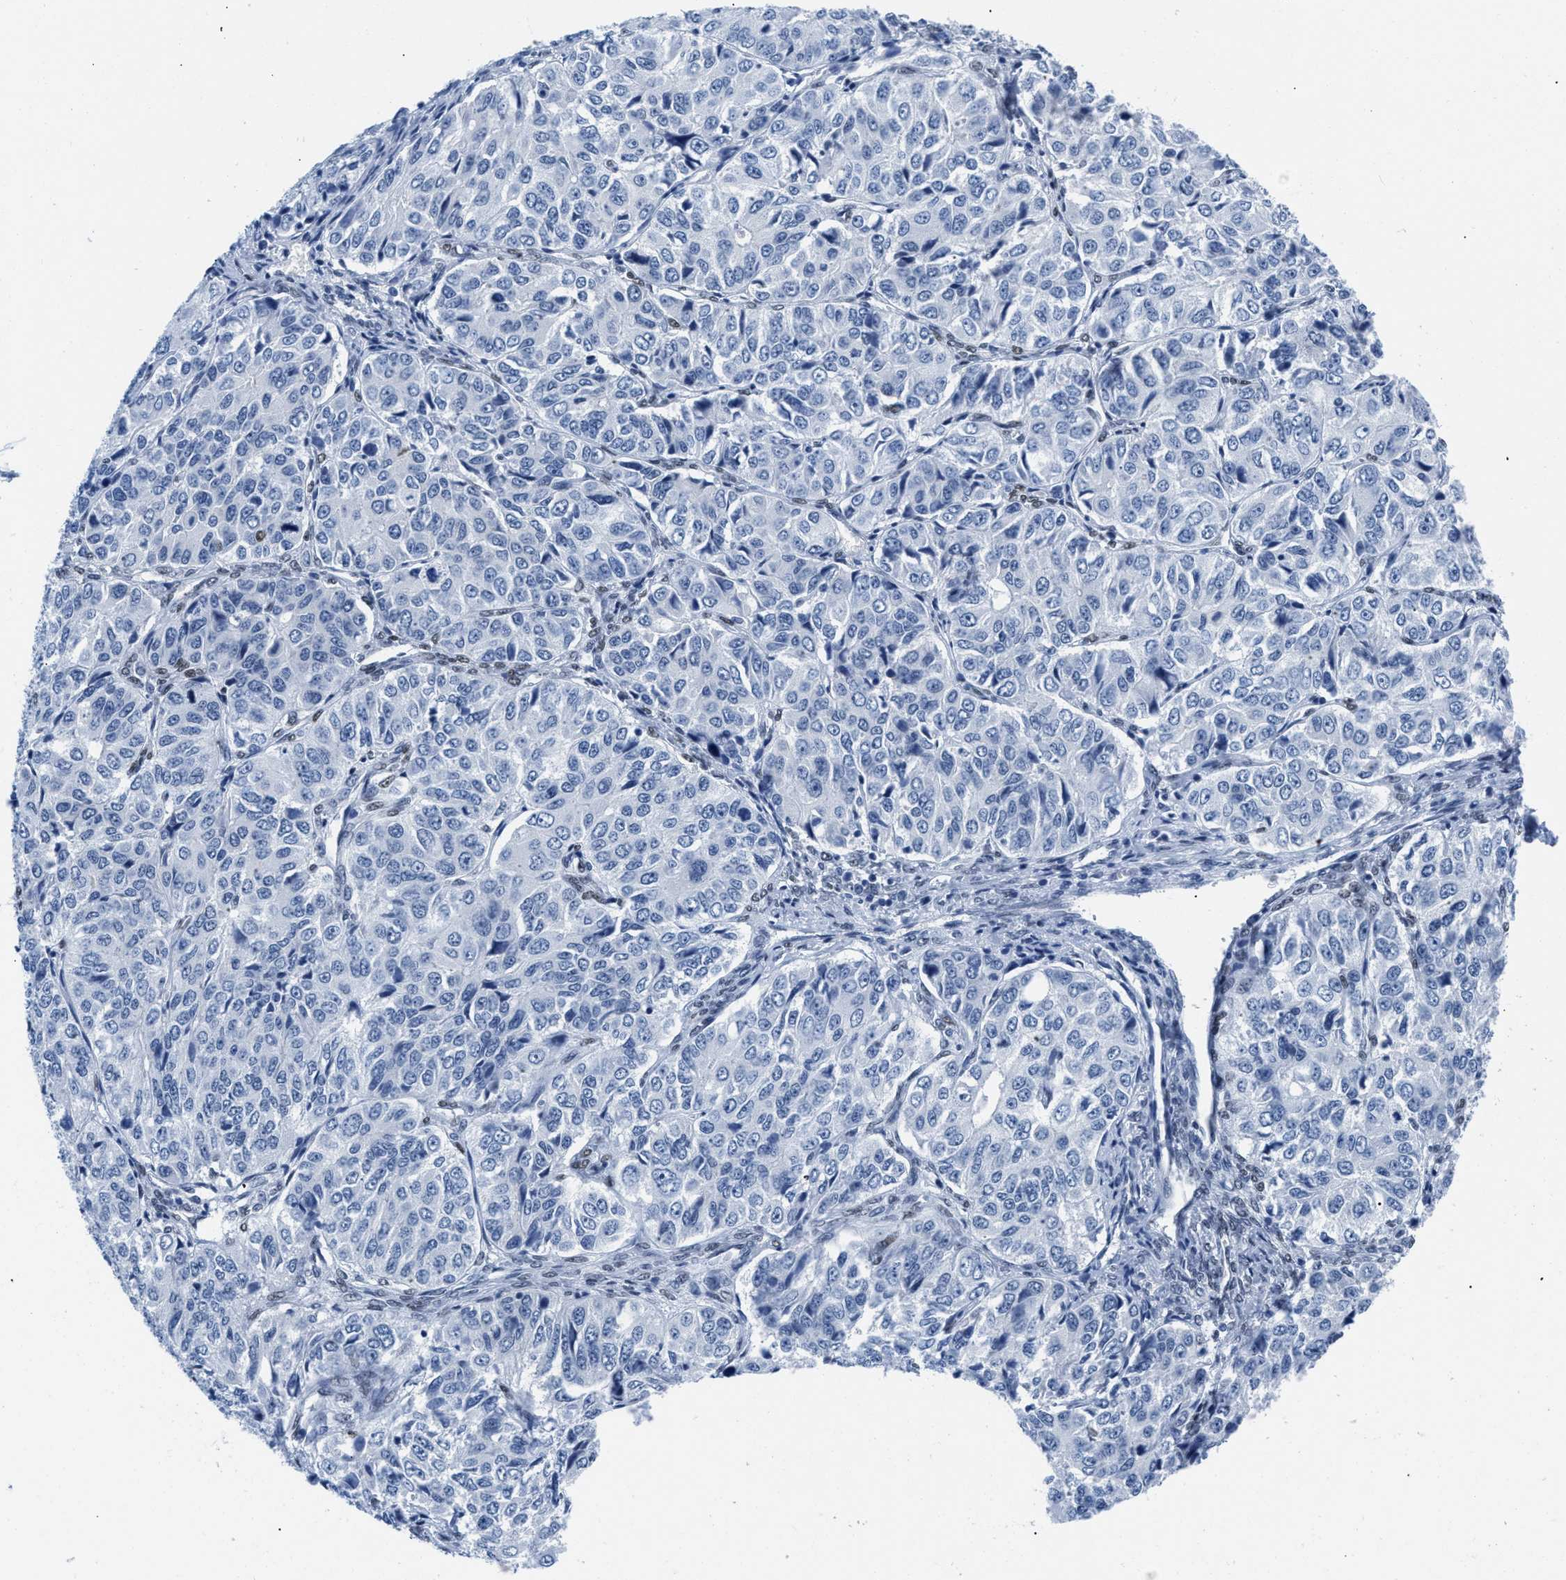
{"staining": {"intensity": "negative", "quantity": "none", "location": "none"}, "tissue": "ovarian cancer", "cell_type": "Tumor cells", "image_type": "cancer", "snomed": [{"axis": "morphology", "description": "Carcinoma, endometroid"}, {"axis": "topography", "description": "Ovary"}], "caption": "Immunohistochemistry (IHC) histopathology image of ovarian endometroid carcinoma stained for a protein (brown), which displays no positivity in tumor cells.", "gene": "CTBP1", "patient": {"sex": "female", "age": 51}}